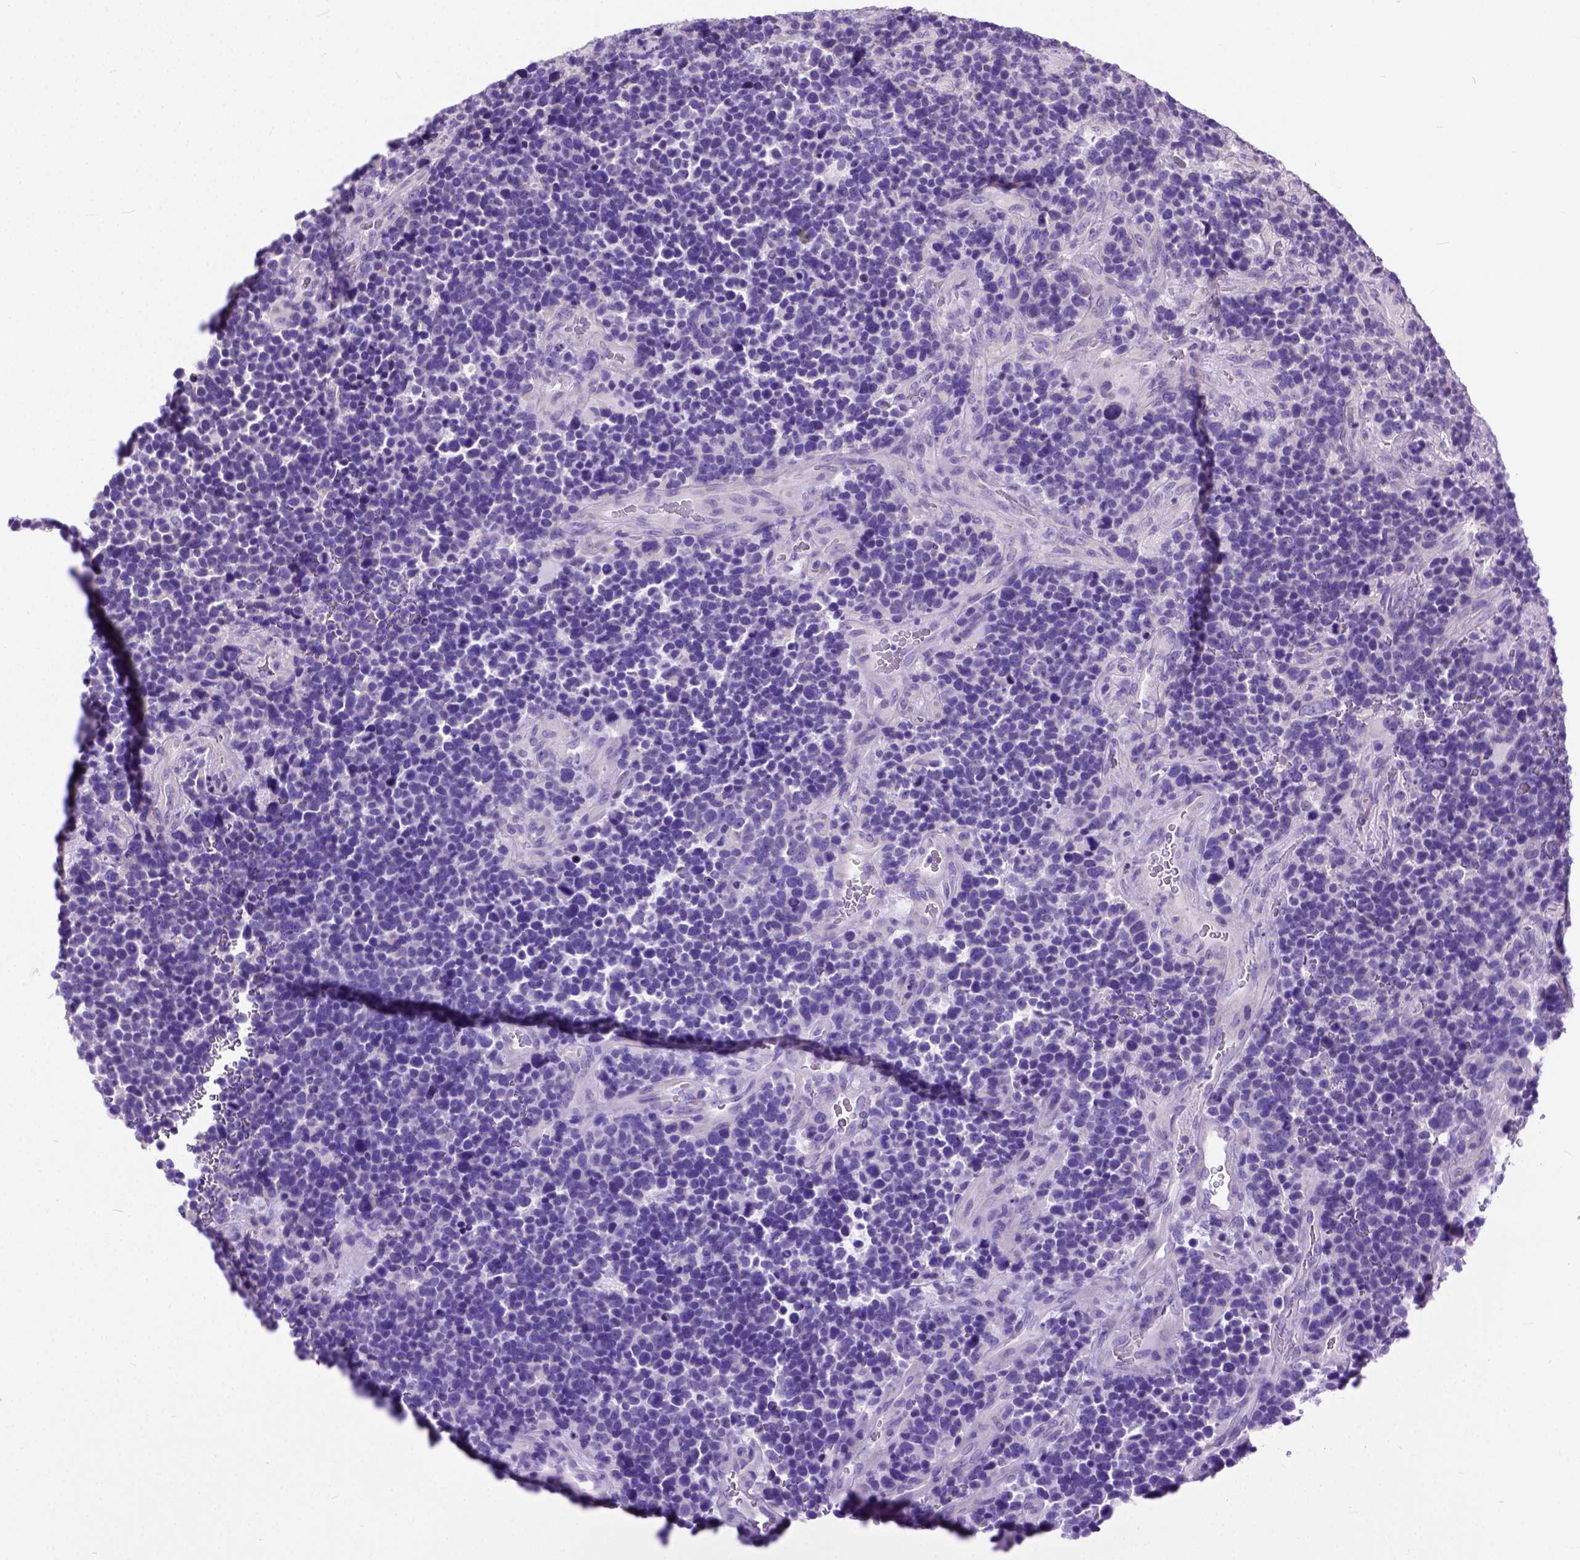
{"staining": {"intensity": "negative", "quantity": "none", "location": "none"}, "tissue": "glioma", "cell_type": "Tumor cells", "image_type": "cancer", "snomed": [{"axis": "morphology", "description": "Glioma, malignant, High grade"}, {"axis": "topography", "description": "Brain"}], "caption": "Immunohistochemistry (IHC) image of neoplastic tissue: human high-grade glioma (malignant) stained with DAB (3,3'-diaminobenzidine) exhibits no significant protein staining in tumor cells.", "gene": "ODAD3", "patient": {"sex": "male", "age": 33}}